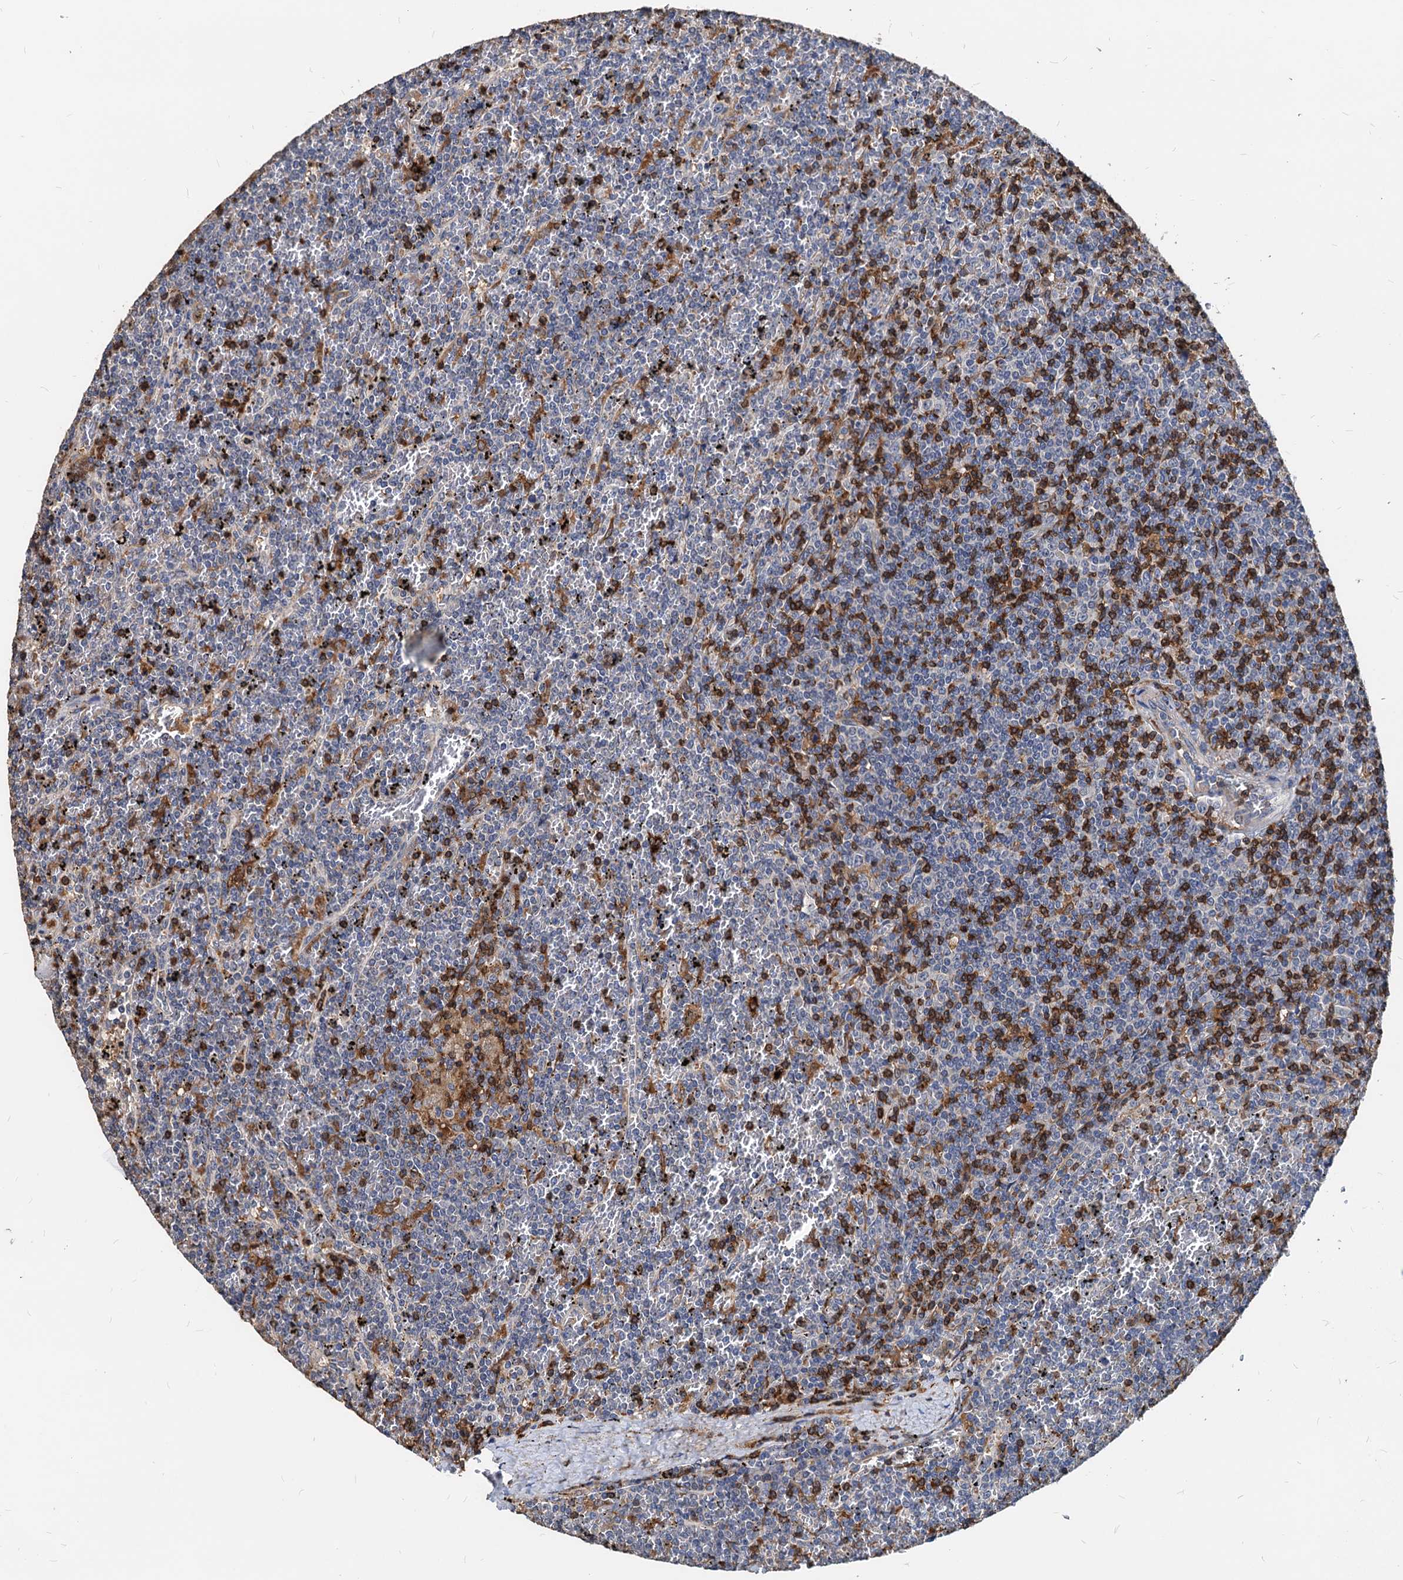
{"staining": {"intensity": "negative", "quantity": "none", "location": "none"}, "tissue": "lymphoma", "cell_type": "Tumor cells", "image_type": "cancer", "snomed": [{"axis": "morphology", "description": "Malignant lymphoma, non-Hodgkin's type, Low grade"}, {"axis": "topography", "description": "Spleen"}], "caption": "The IHC photomicrograph has no significant staining in tumor cells of malignant lymphoma, non-Hodgkin's type (low-grade) tissue. The staining is performed using DAB (3,3'-diaminobenzidine) brown chromogen with nuclei counter-stained in using hematoxylin.", "gene": "LCP2", "patient": {"sex": "female", "age": 19}}